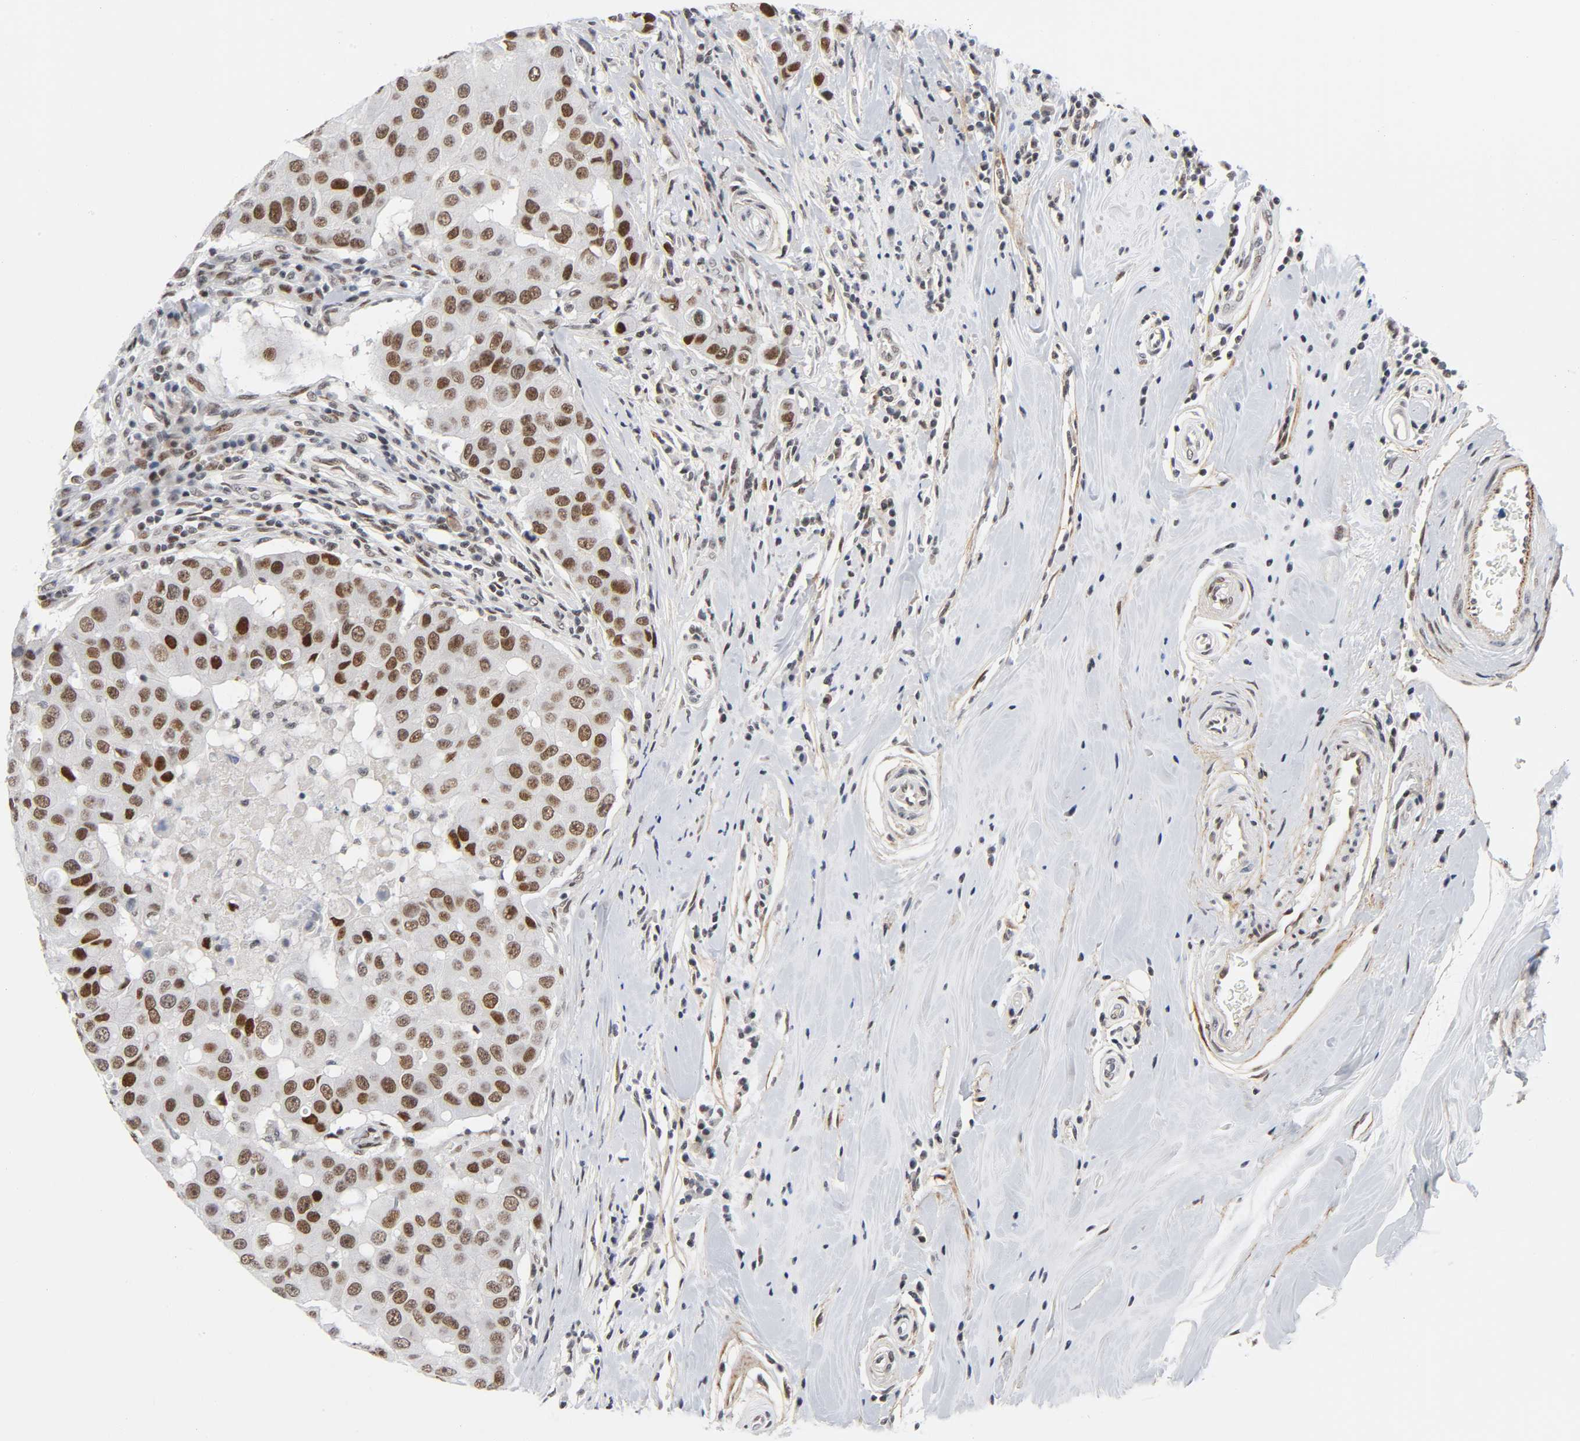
{"staining": {"intensity": "moderate", "quantity": ">75%", "location": "nuclear"}, "tissue": "breast cancer", "cell_type": "Tumor cells", "image_type": "cancer", "snomed": [{"axis": "morphology", "description": "Duct carcinoma"}, {"axis": "topography", "description": "Breast"}], "caption": "Immunohistochemical staining of human breast invasive ductal carcinoma demonstrates medium levels of moderate nuclear protein staining in approximately >75% of tumor cells. (DAB = brown stain, brightfield microscopy at high magnification).", "gene": "DIDO1", "patient": {"sex": "female", "age": 27}}